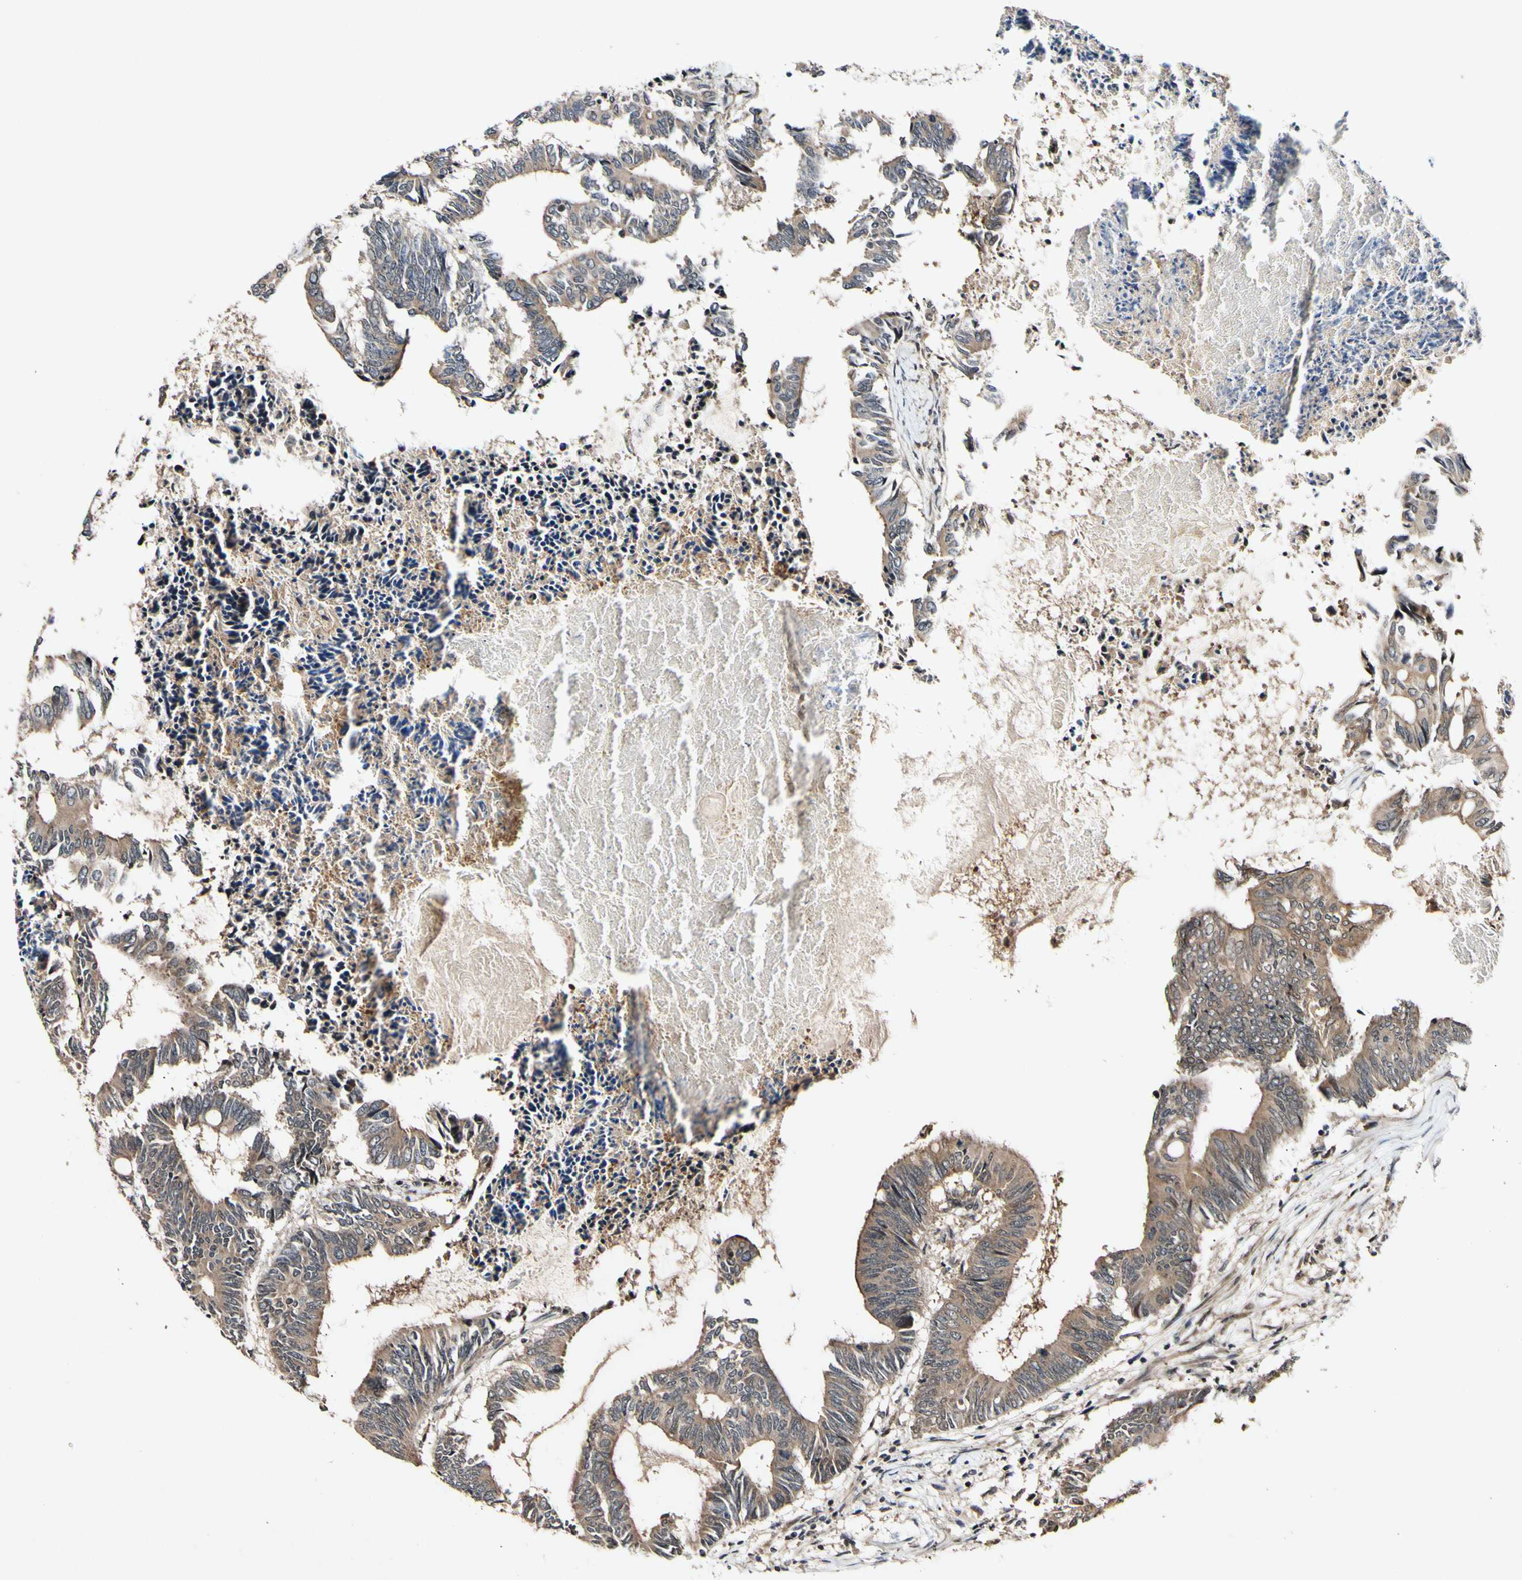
{"staining": {"intensity": "moderate", "quantity": ">75%", "location": "cytoplasmic/membranous"}, "tissue": "colorectal cancer", "cell_type": "Tumor cells", "image_type": "cancer", "snomed": [{"axis": "morphology", "description": "Adenocarcinoma, NOS"}, {"axis": "topography", "description": "Rectum"}], "caption": "High-magnification brightfield microscopy of colorectal cancer stained with DAB (brown) and counterstained with hematoxylin (blue). tumor cells exhibit moderate cytoplasmic/membranous expression is seen in about>75% of cells.", "gene": "CSNK1E", "patient": {"sex": "male", "age": 63}}